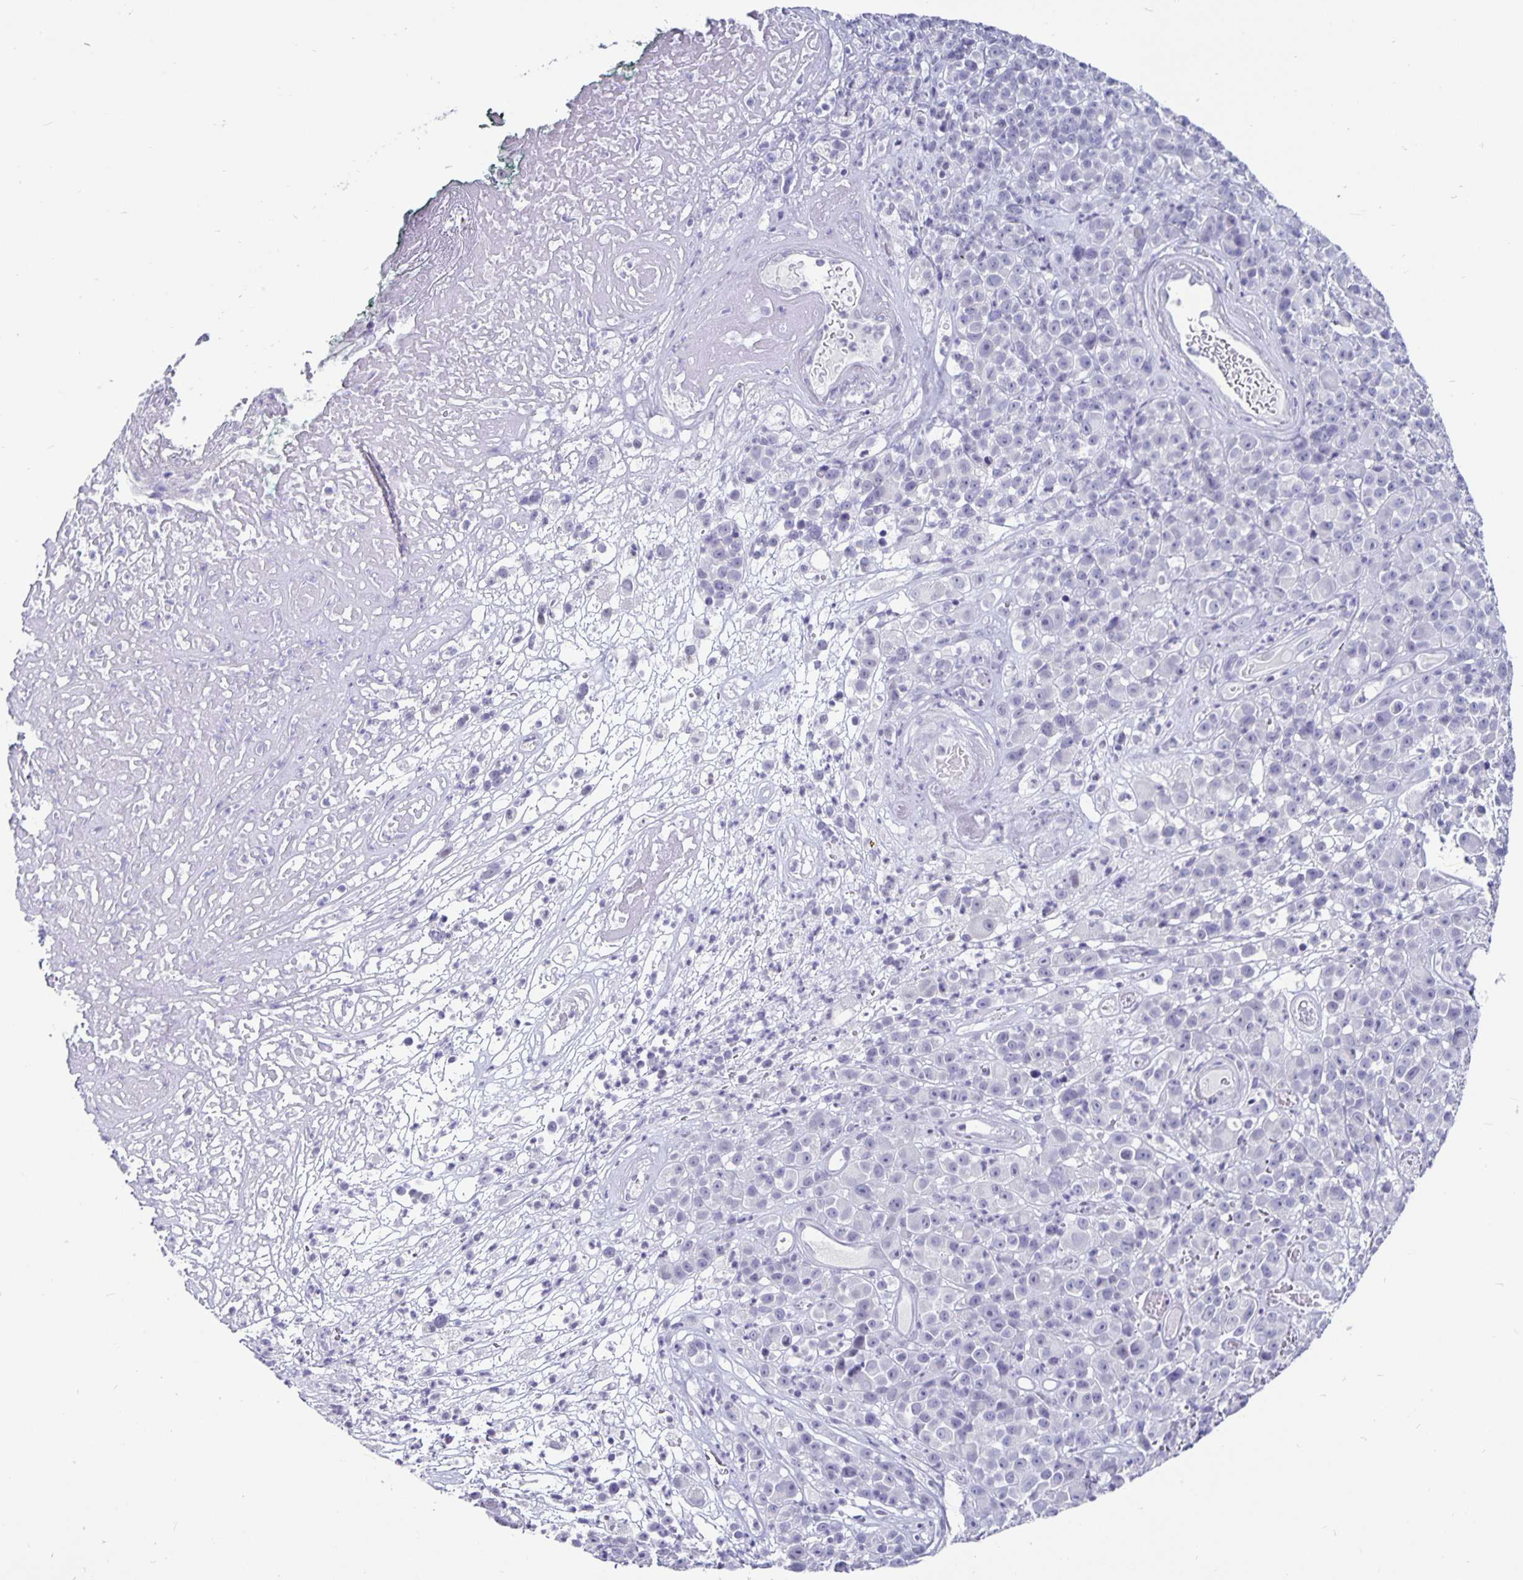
{"staining": {"intensity": "negative", "quantity": "none", "location": "none"}, "tissue": "melanoma", "cell_type": "Tumor cells", "image_type": "cancer", "snomed": [{"axis": "morphology", "description": "Malignant melanoma, NOS"}, {"axis": "topography", "description": "Skin"}, {"axis": "topography", "description": "Skin of back"}], "caption": "Tumor cells are negative for protein expression in human melanoma.", "gene": "OLIG2", "patient": {"sex": "male", "age": 91}}